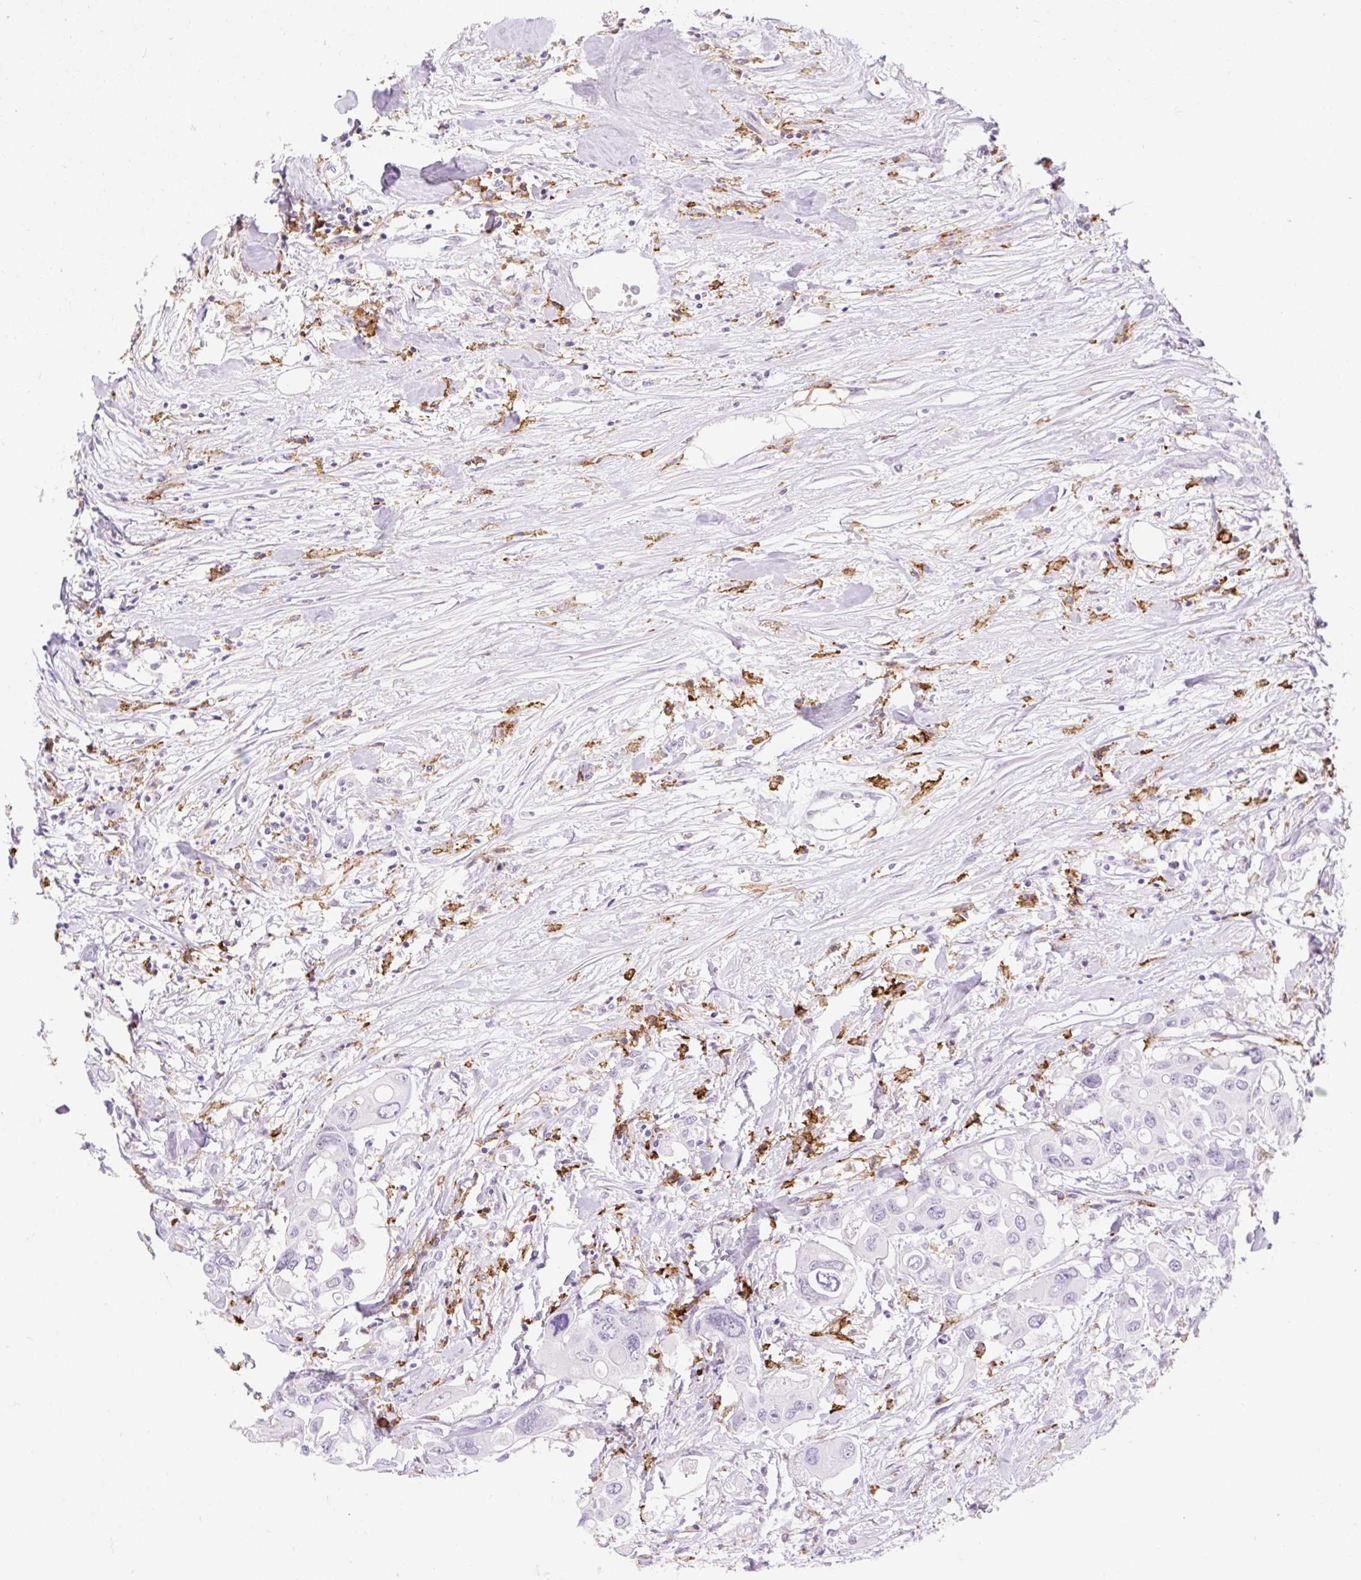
{"staining": {"intensity": "negative", "quantity": "none", "location": "none"}, "tissue": "colorectal cancer", "cell_type": "Tumor cells", "image_type": "cancer", "snomed": [{"axis": "morphology", "description": "Adenocarcinoma, NOS"}, {"axis": "topography", "description": "Colon"}], "caption": "A micrograph of adenocarcinoma (colorectal) stained for a protein exhibits no brown staining in tumor cells.", "gene": "SIGLEC1", "patient": {"sex": "male", "age": 77}}